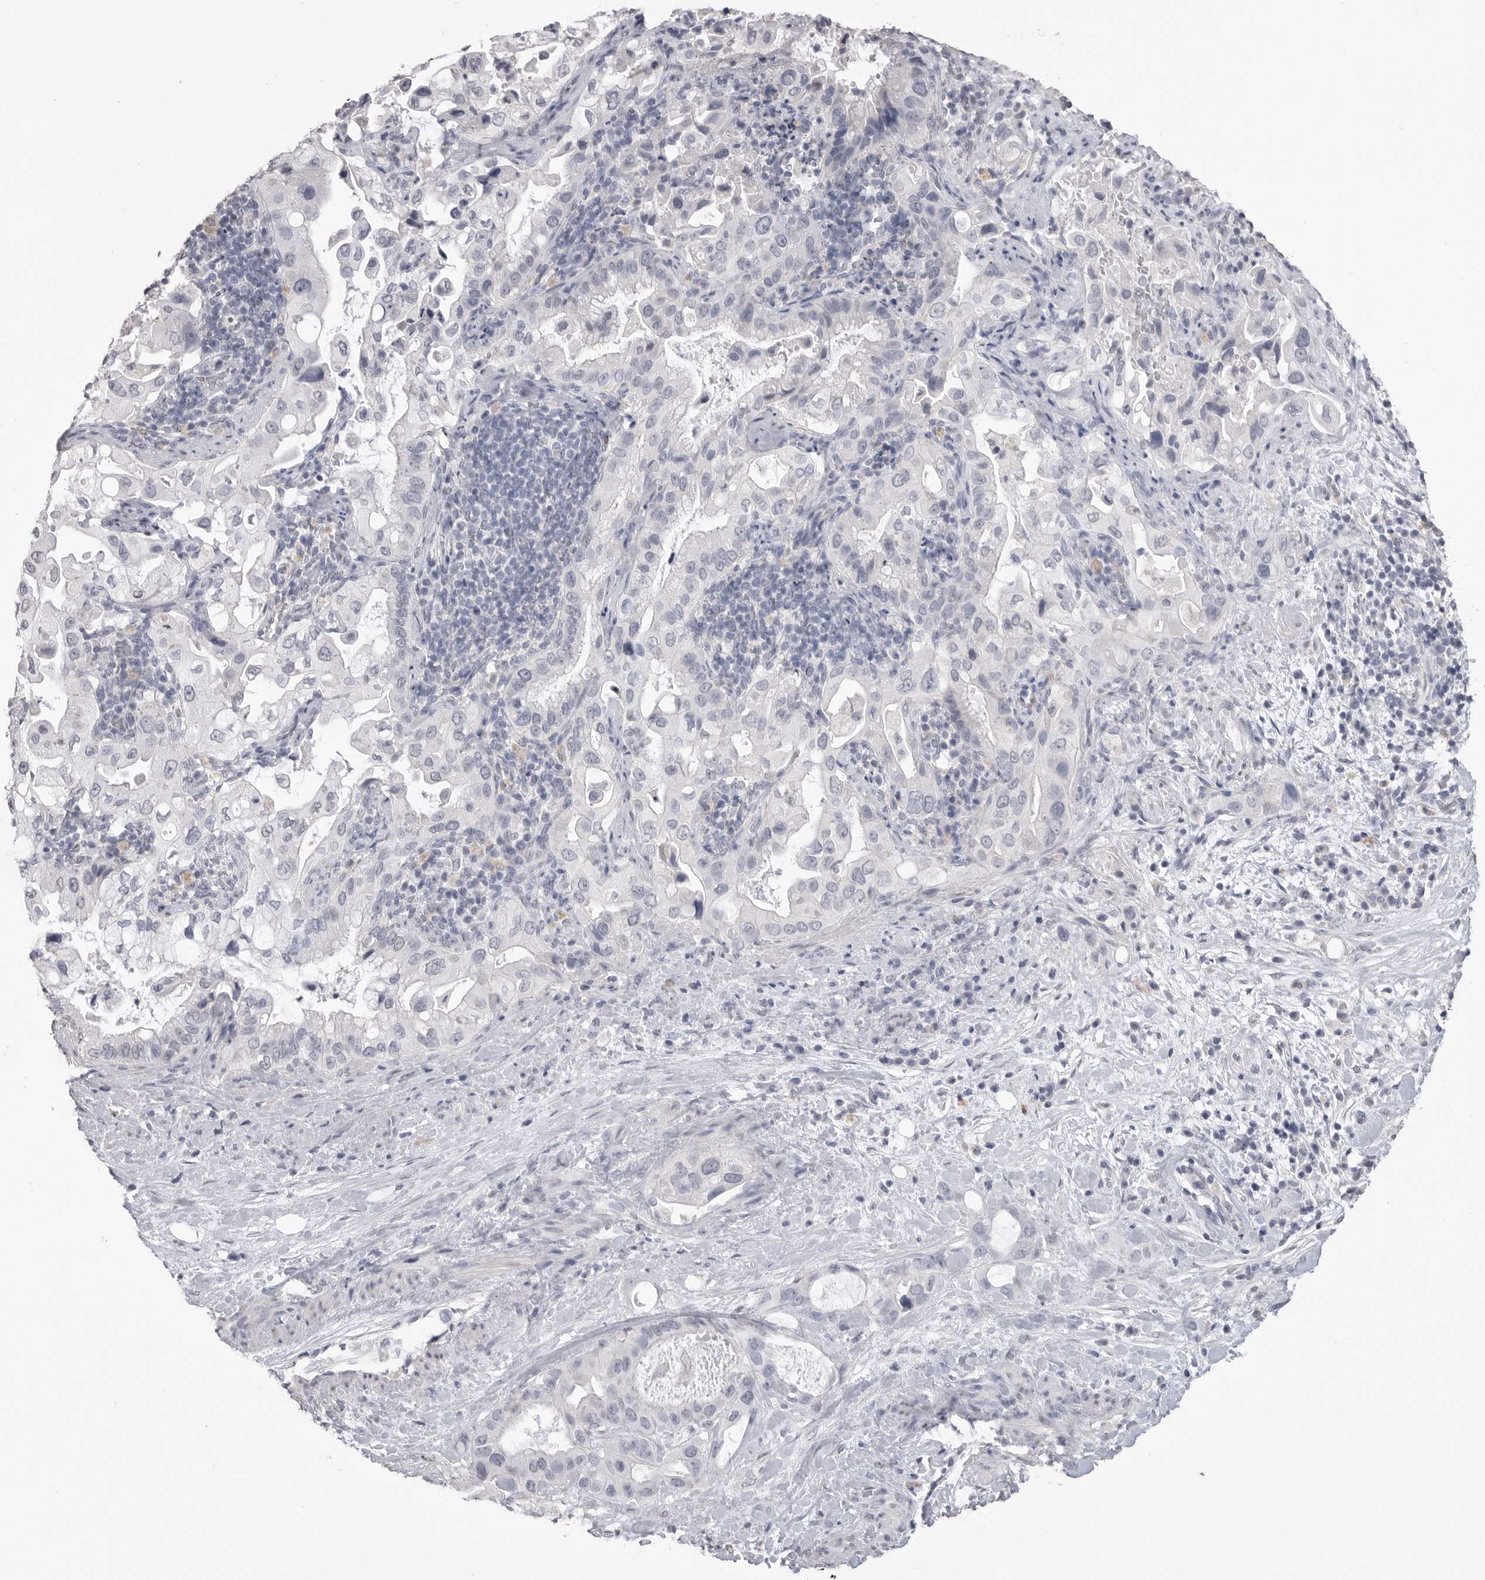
{"staining": {"intensity": "negative", "quantity": "none", "location": "none"}, "tissue": "pancreatic cancer", "cell_type": "Tumor cells", "image_type": "cancer", "snomed": [{"axis": "morphology", "description": "Inflammation, NOS"}, {"axis": "morphology", "description": "Adenocarcinoma, NOS"}, {"axis": "topography", "description": "Pancreas"}], "caption": "An immunohistochemistry histopathology image of adenocarcinoma (pancreatic) is shown. There is no staining in tumor cells of adenocarcinoma (pancreatic). (DAB immunohistochemistry (IHC) with hematoxylin counter stain).", "gene": "ICAM5", "patient": {"sex": "female", "age": 56}}